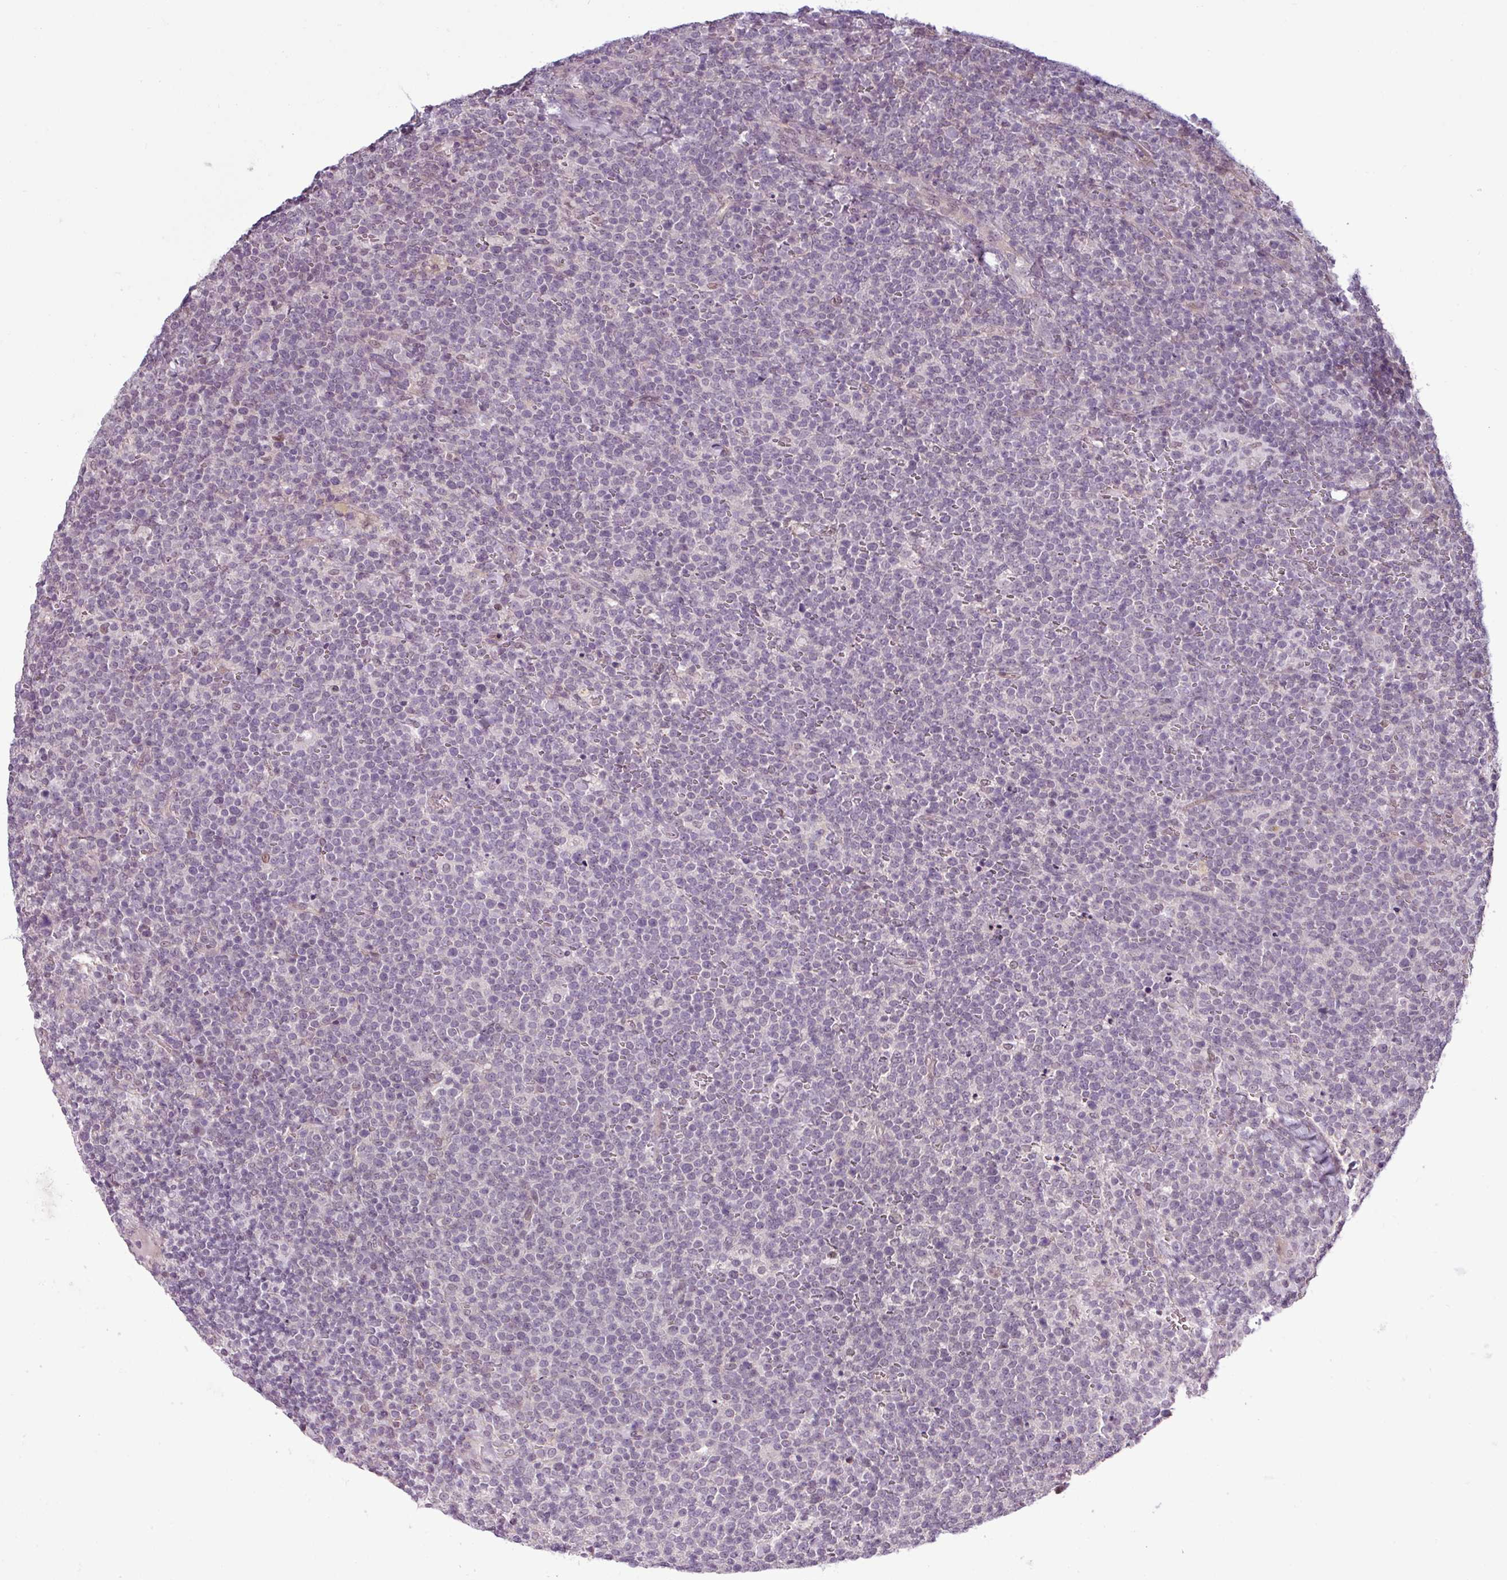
{"staining": {"intensity": "negative", "quantity": "none", "location": "none"}, "tissue": "lymphoma", "cell_type": "Tumor cells", "image_type": "cancer", "snomed": [{"axis": "morphology", "description": "Malignant lymphoma, non-Hodgkin's type, High grade"}, {"axis": "topography", "description": "Lymph node"}], "caption": "A photomicrograph of high-grade malignant lymphoma, non-Hodgkin's type stained for a protein demonstrates no brown staining in tumor cells.", "gene": "GPT2", "patient": {"sex": "male", "age": 61}}